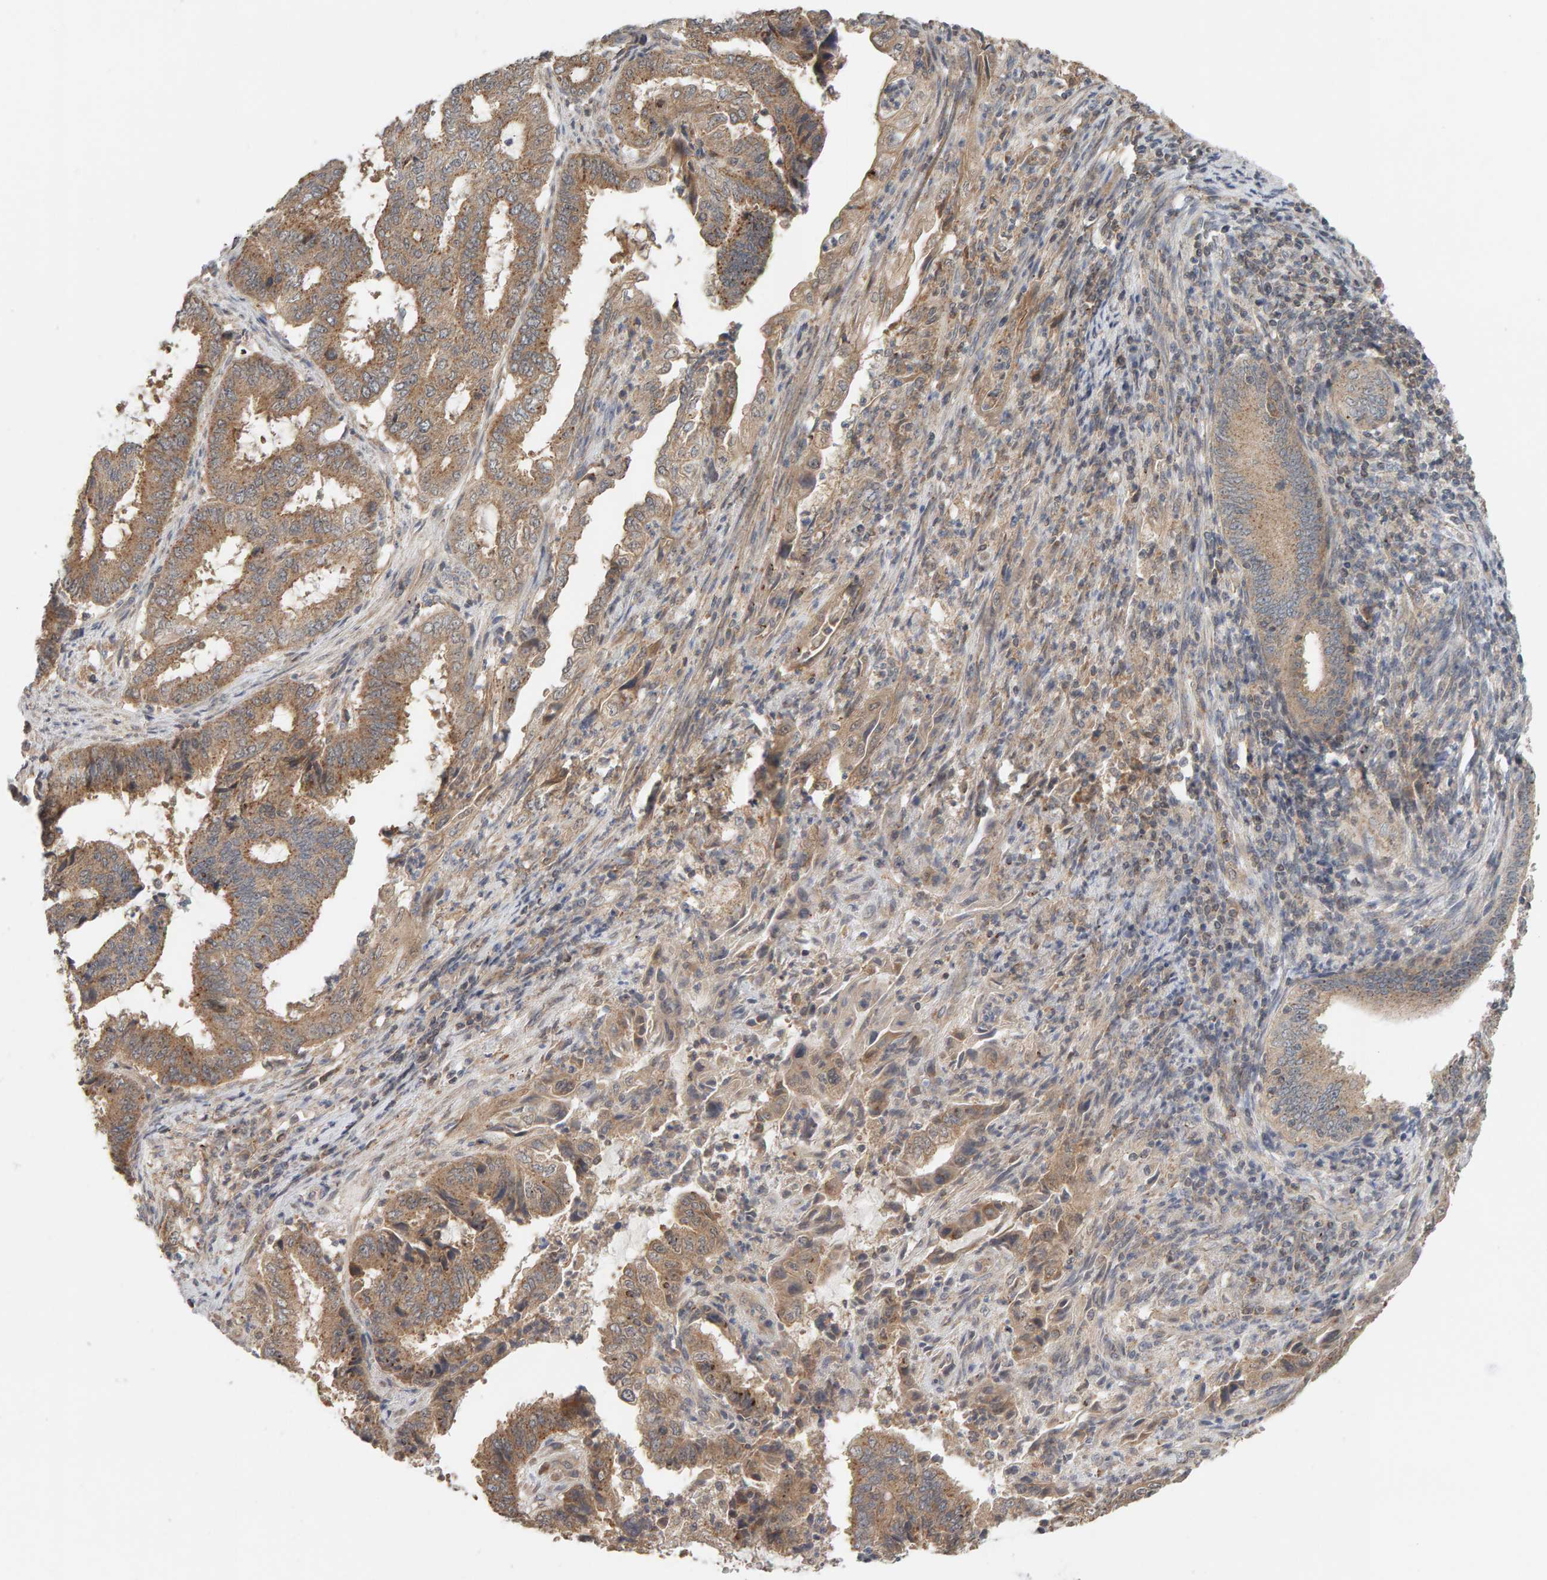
{"staining": {"intensity": "moderate", "quantity": ">75%", "location": "cytoplasmic/membranous"}, "tissue": "endometrial cancer", "cell_type": "Tumor cells", "image_type": "cancer", "snomed": [{"axis": "morphology", "description": "Adenocarcinoma, NOS"}, {"axis": "topography", "description": "Endometrium"}], "caption": "An image showing moderate cytoplasmic/membranous positivity in about >75% of tumor cells in endometrial cancer, as visualized by brown immunohistochemical staining.", "gene": "DNAJC7", "patient": {"sex": "female", "age": 51}}